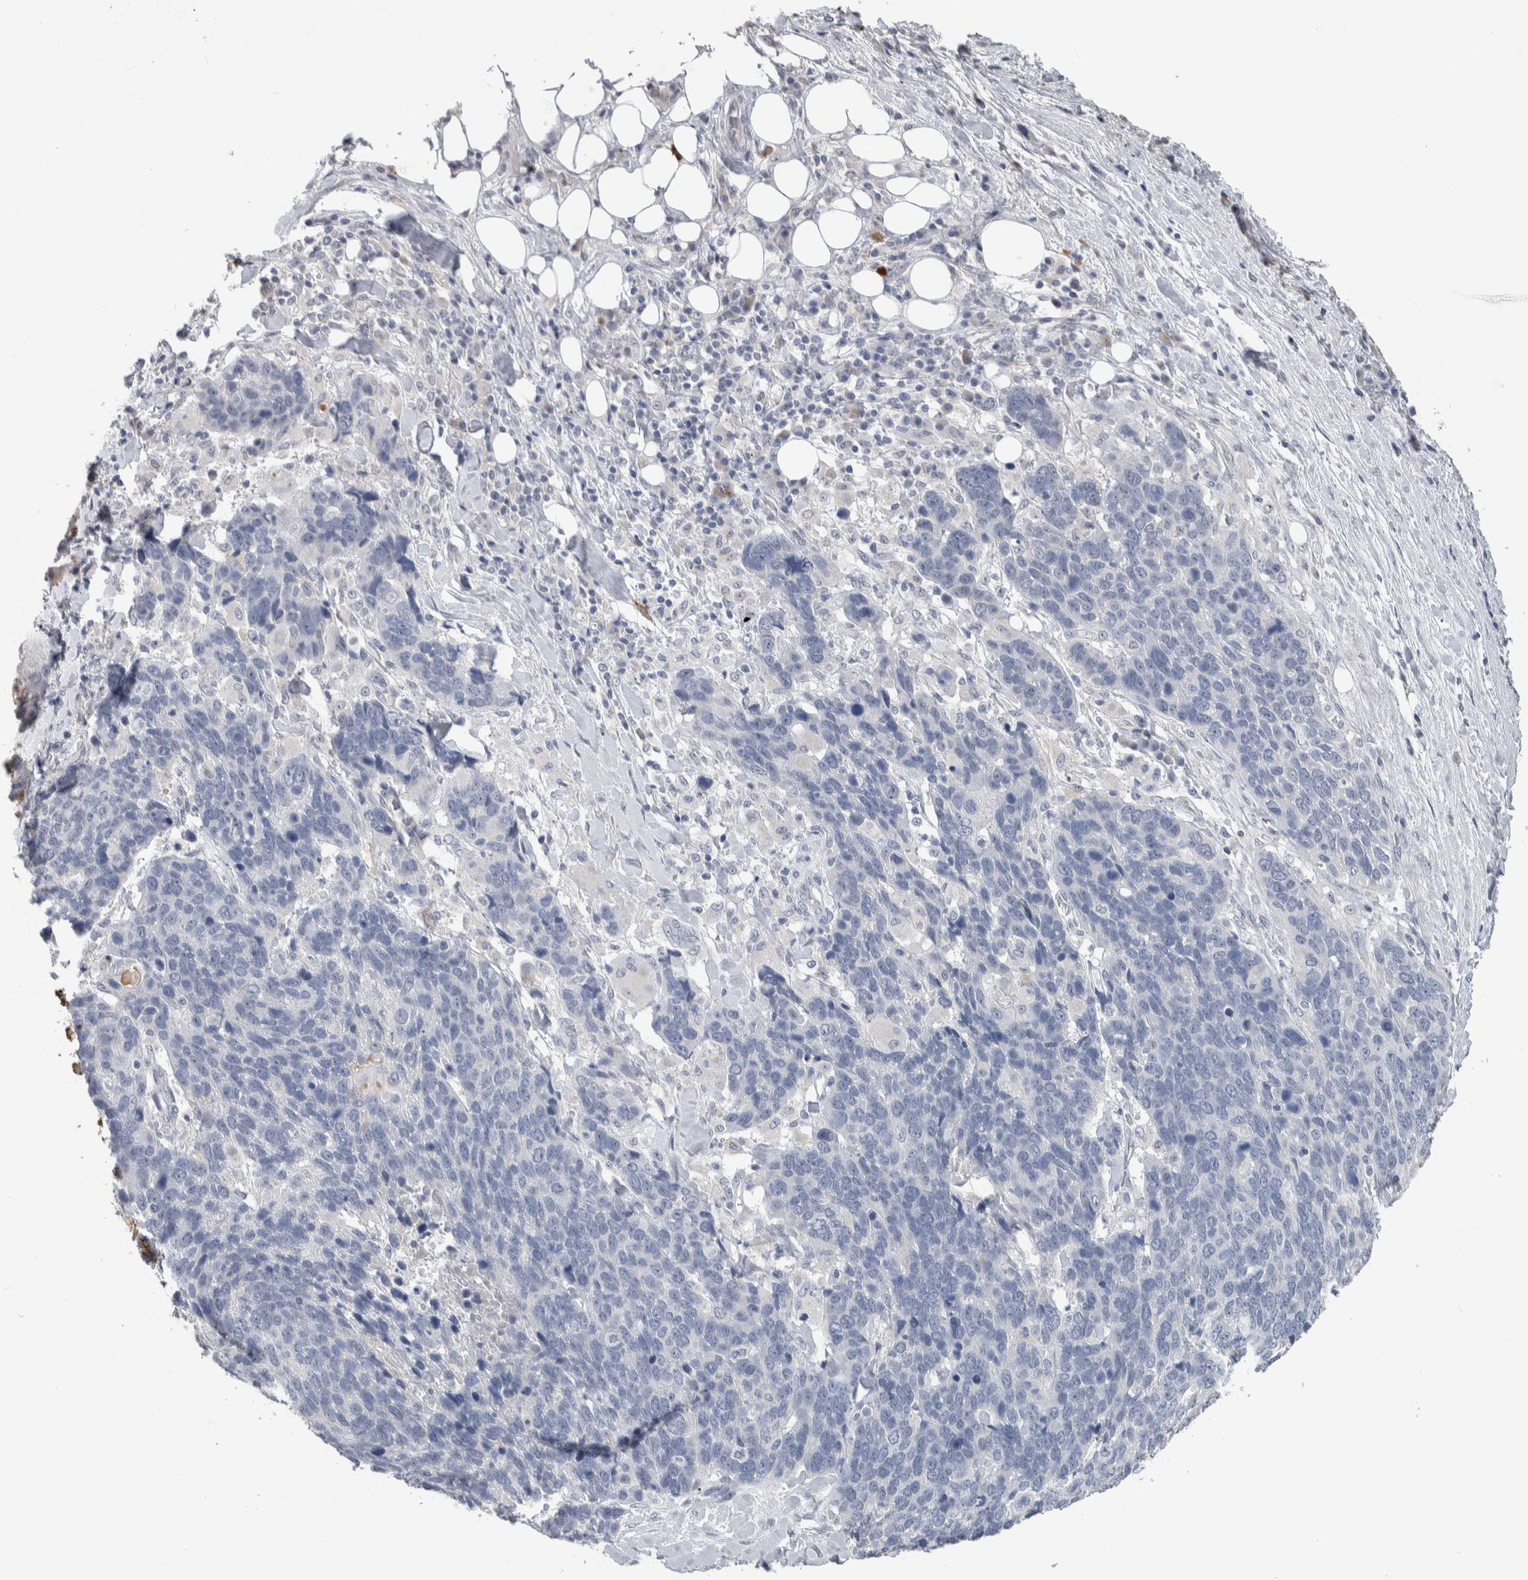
{"staining": {"intensity": "negative", "quantity": "none", "location": "none"}, "tissue": "lung cancer", "cell_type": "Tumor cells", "image_type": "cancer", "snomed": [{"axis": "morphology", "description": "Squamous cell carcinoma, NOS"}, {"axis": "topography", "description": "Lung"}], "caption": "Photomicrograph shows no protein positivity in tumor cells of lung cancer (squamous cell carcinoma) tissue.", "gene": "TMEM102", "patient": {"sex": "male", "age": 66}}